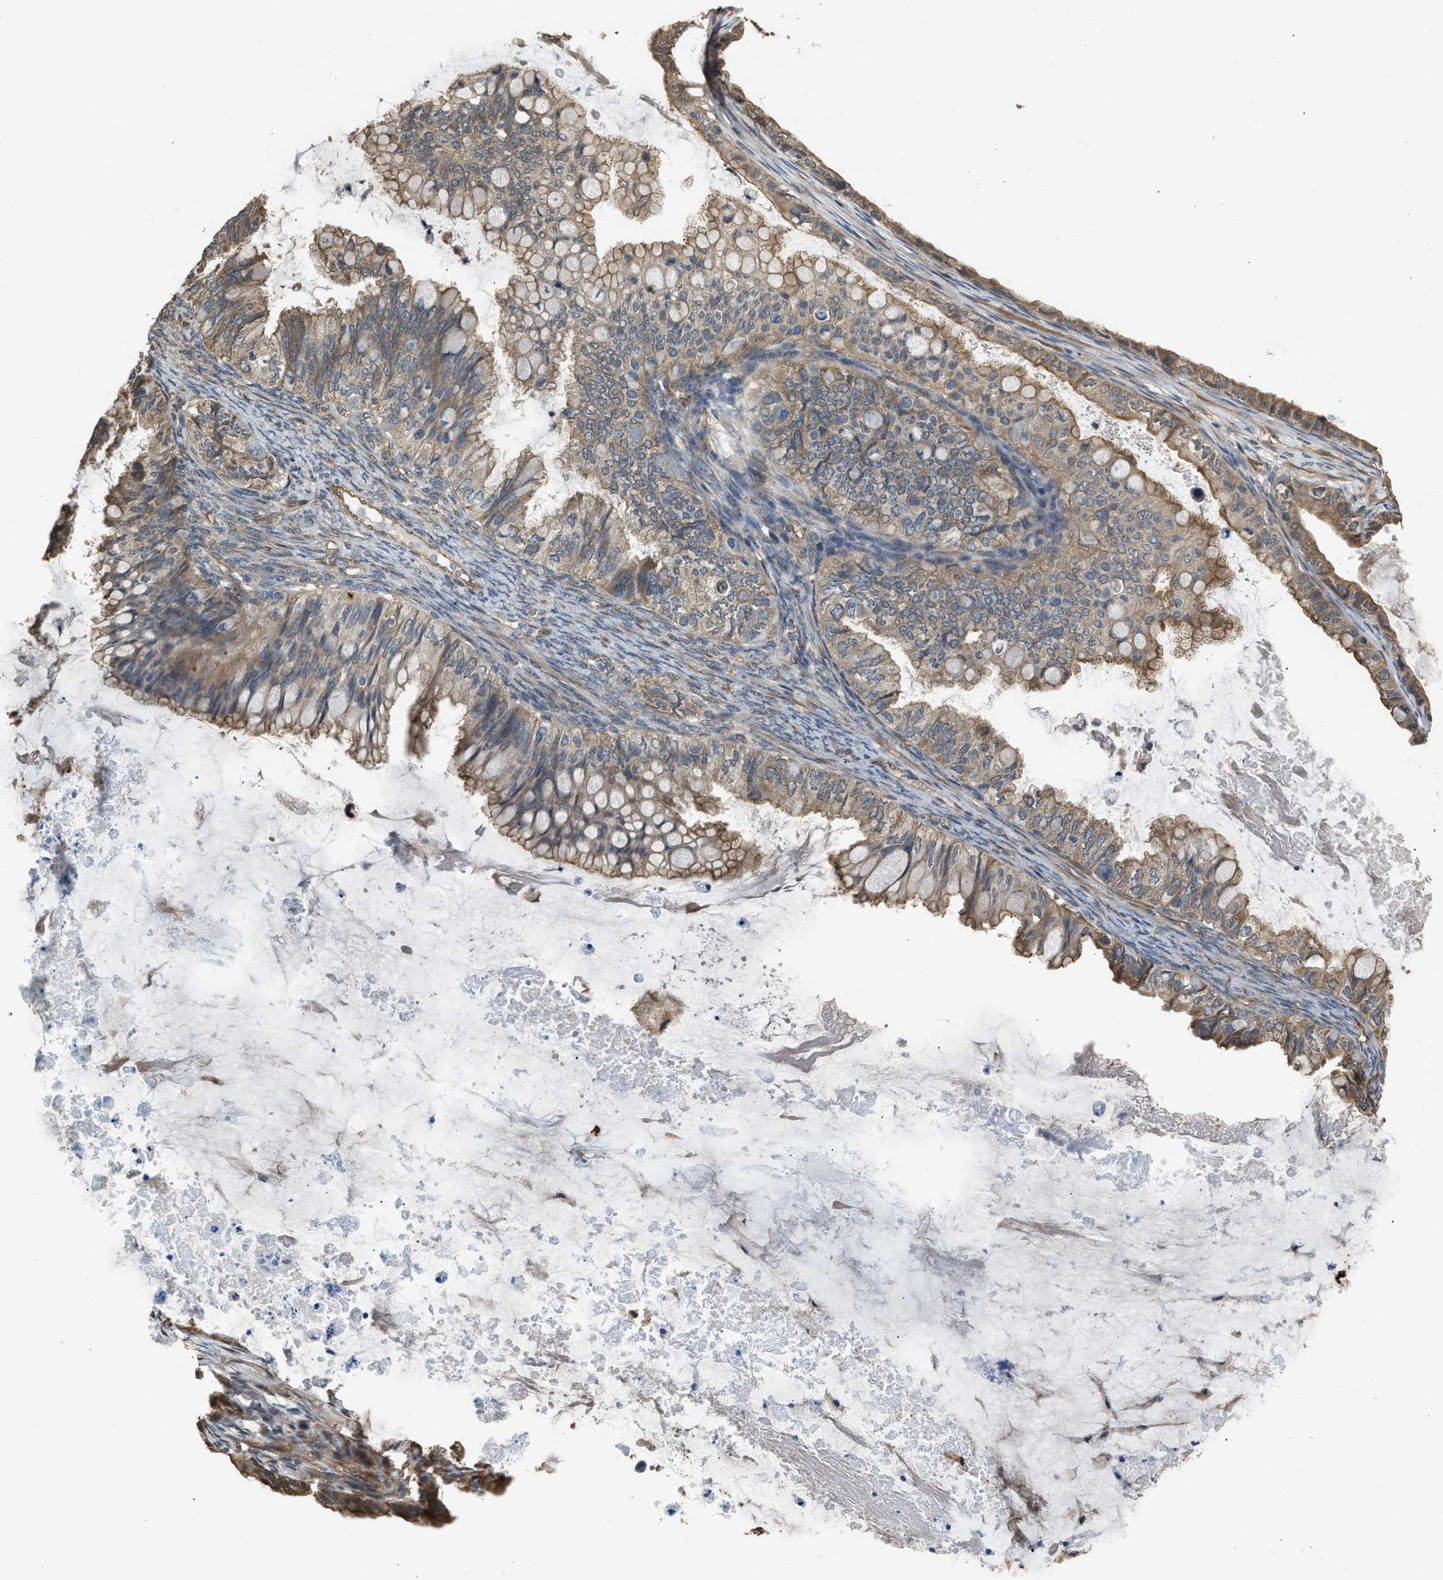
{"staining": {"intensity": "weak", "quantity": ">75%", "location": "cytoplasmic/membranous"}, "tissue": "ovarian cancer", "cell_type": "Tumor cells", "image_type": "cancer", "snomed": [{"axis": "morphology", "description": "Cystadenocarcinoma, mucinous, NOS"}, {"axis": "topography", "description": "Ovary"}], "caption": "Immunohistochemistry (IHC) of ovarian mucinous cystadenocarcinoma exhibits low levels of weak cytoplasmic/membranous expression in approximately >75% of tumor cells.", "gene": "BAG3", "patient": {"sex": "female", "age": 80}}